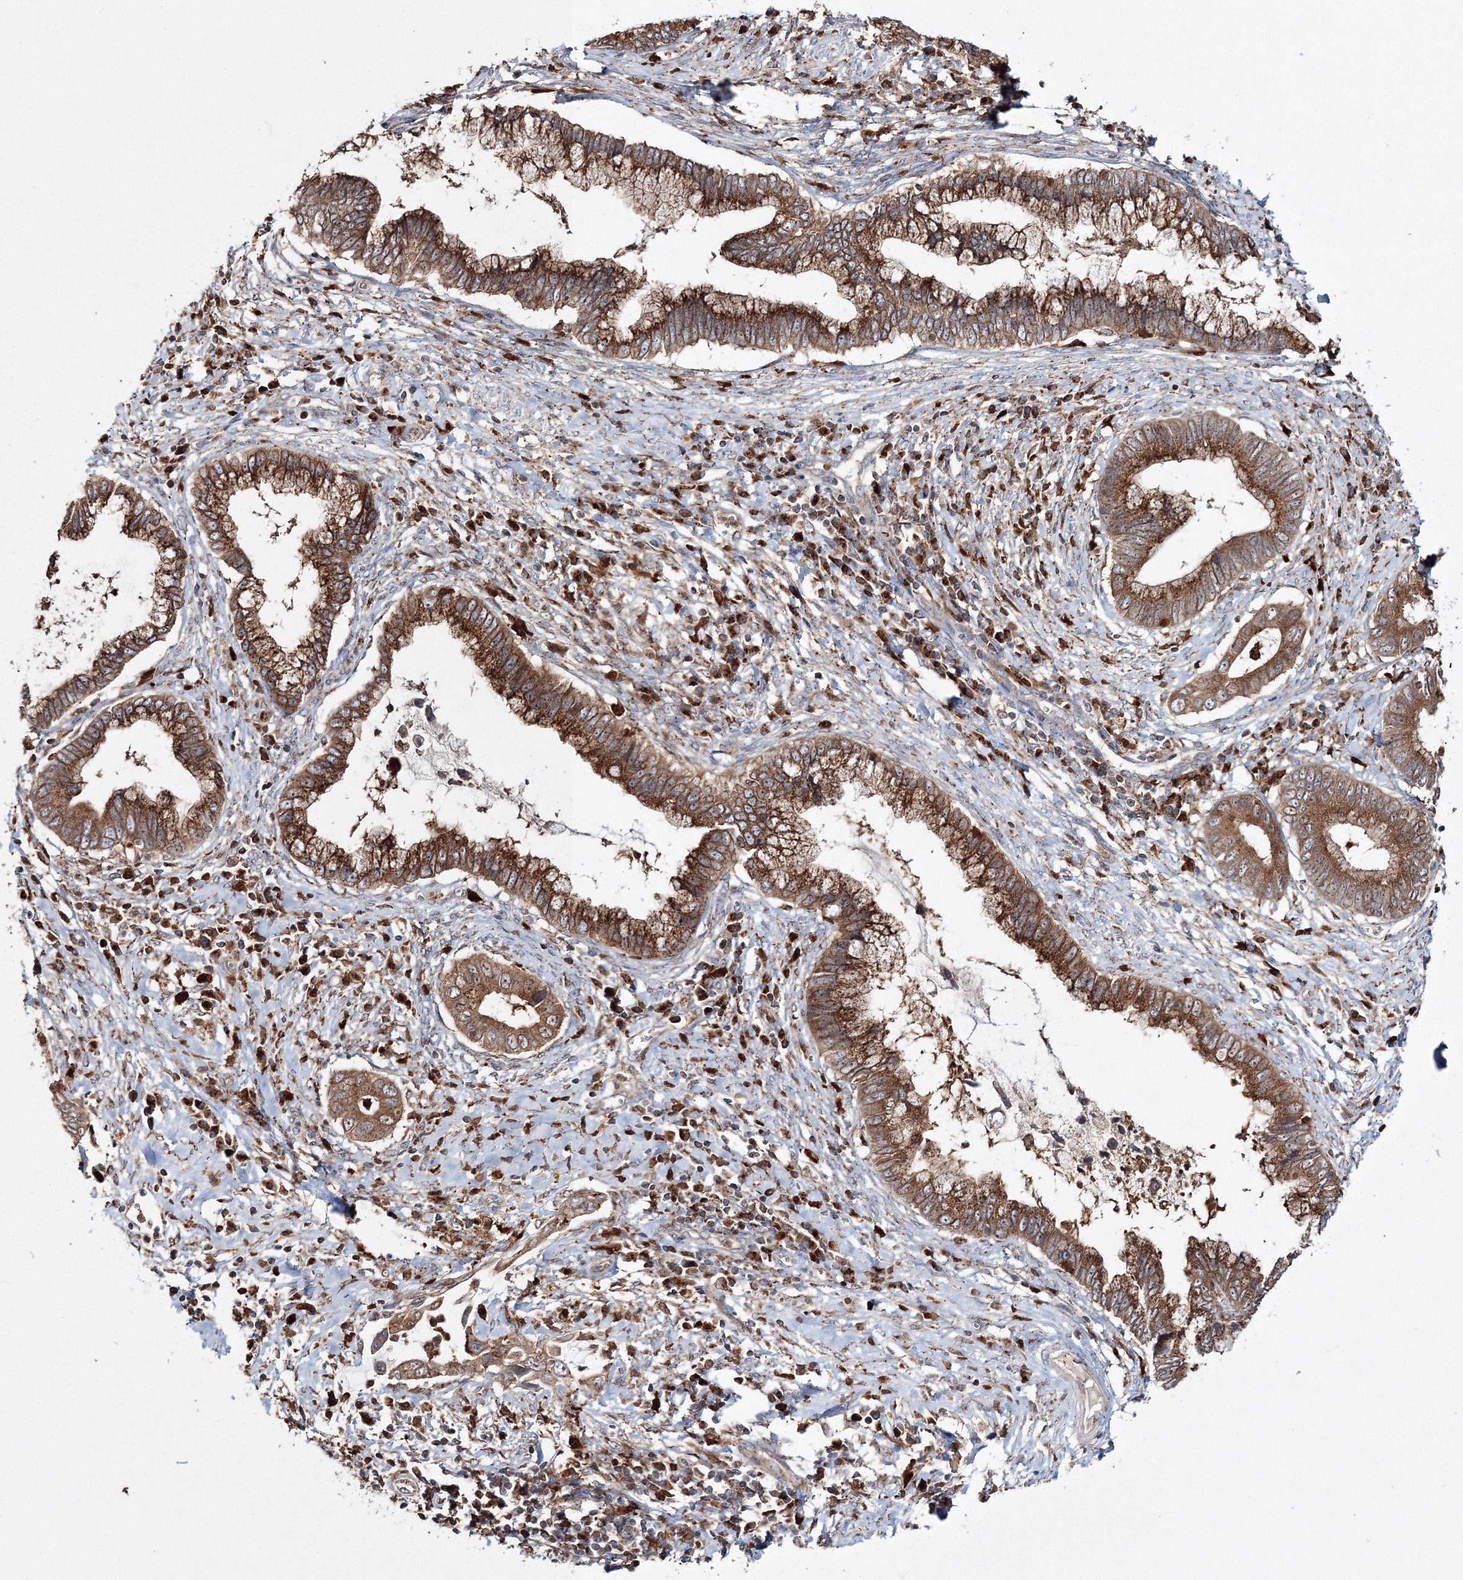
{"staining": {"intensity": "strong", "quantity": ">75%", "location": "cytoplasmic/membranous"}, "tissue": "cervical cancer", "cell_type": "Tumor cells", "image_type": "cancer", "snomed": [{"axis": "morphology", "description": "Adenocarcinoma, NOS"}, {"axis": "topography", "description": "Cervix"}], "caption": "IHC micrograph of cervical cancer stained for a protein (brown), which shows high levels of strong cytoplasmic/membranous staining in about >75% of tumor cells.", "gene": "ARCN1", "patient": {"sex": "female", "age": 44}}